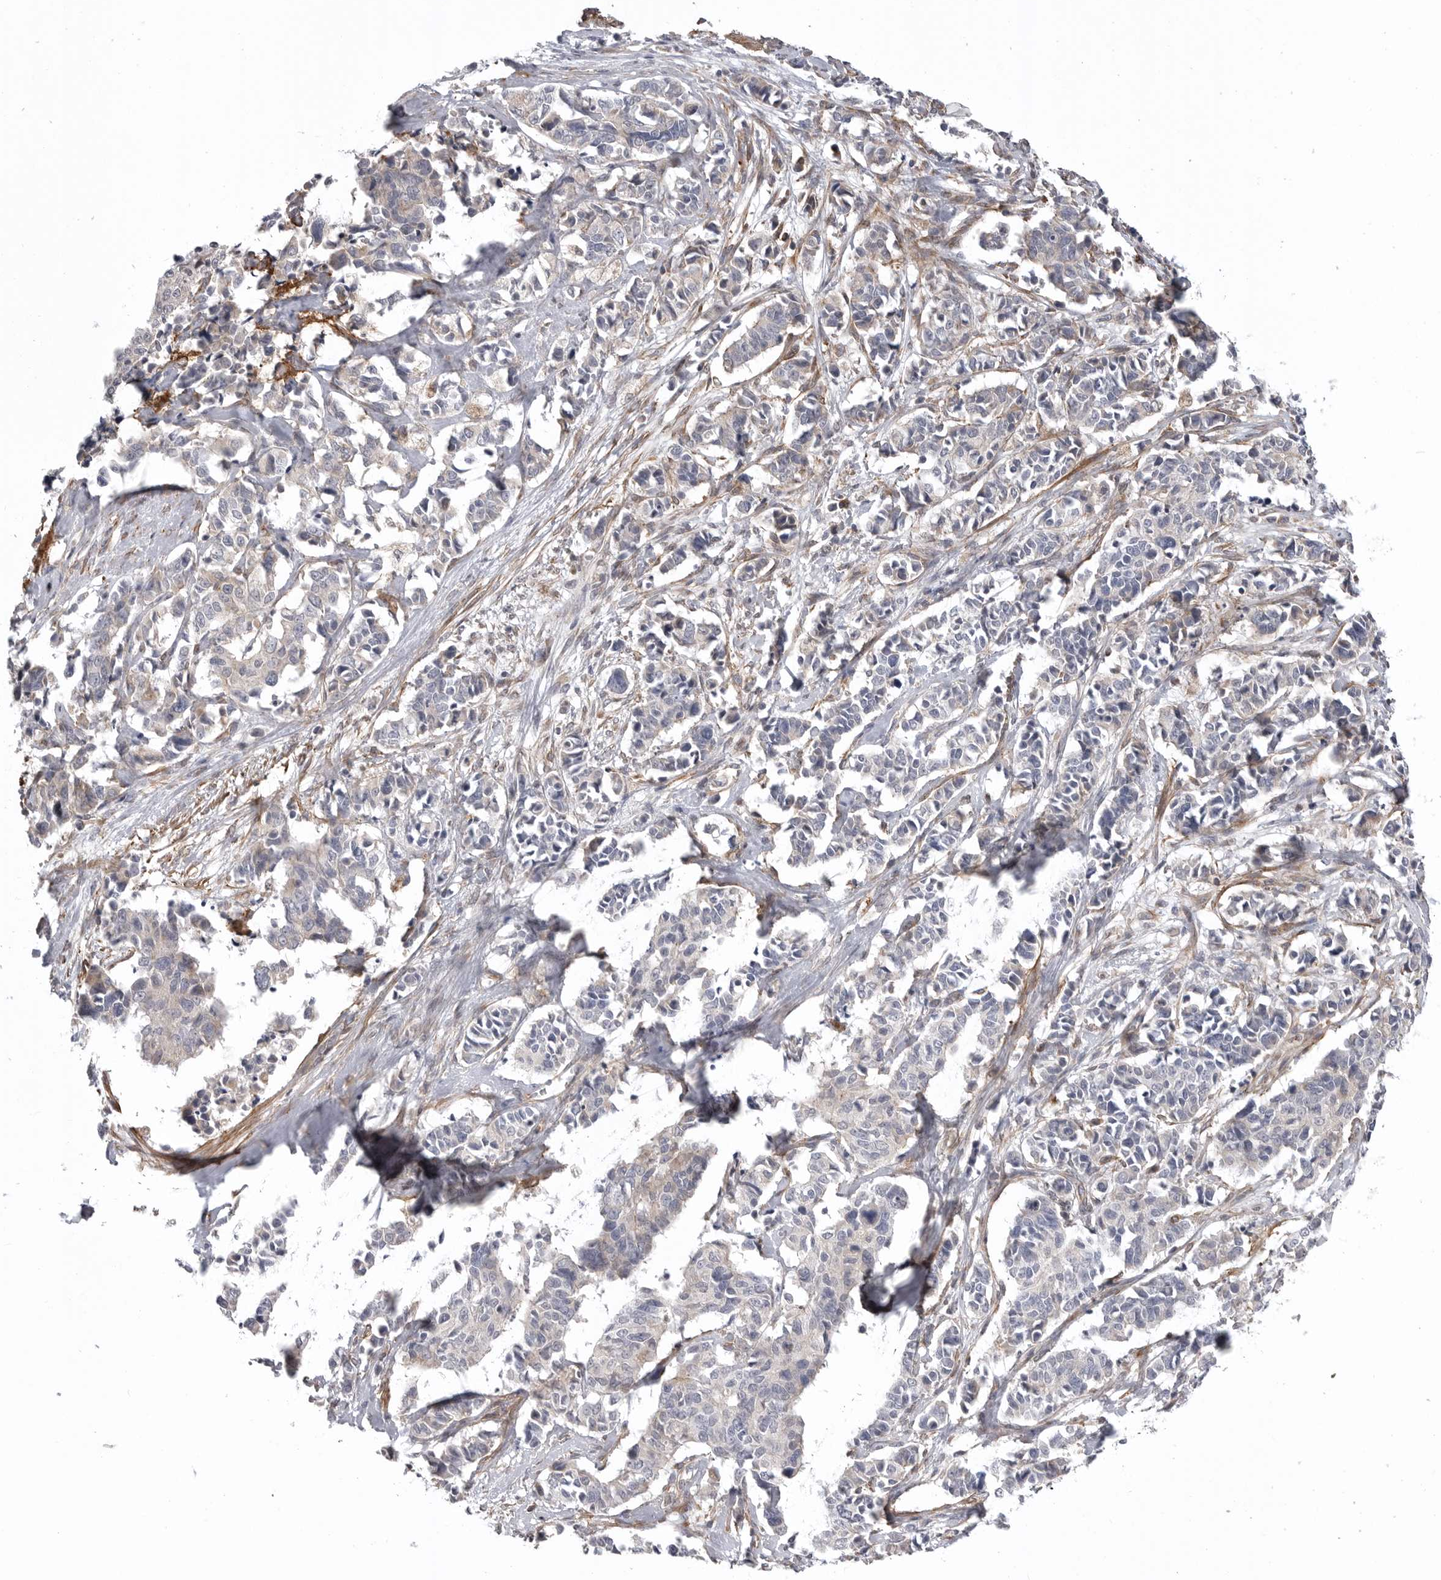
{"staining": {"intensity": "negative", "quantity": "none", "location": "none"}, "tissue": "cervical cancer", "cell_type": "Tumor cells", "image_type": "cancer", "snomed": [{"axis": "morphology", "description": "Normal tissue, NOS"}, {"axis": "morphology", "description": "Squamous cell carcinoma, NOS"}, {"axis": "topography", "description": "Cervix"}], "caption": "The photomicrograph shows no staining of tumor cells in cervical cancer.", "gene": "SCP2", "patient": {"sex": "female", "age": 35}}